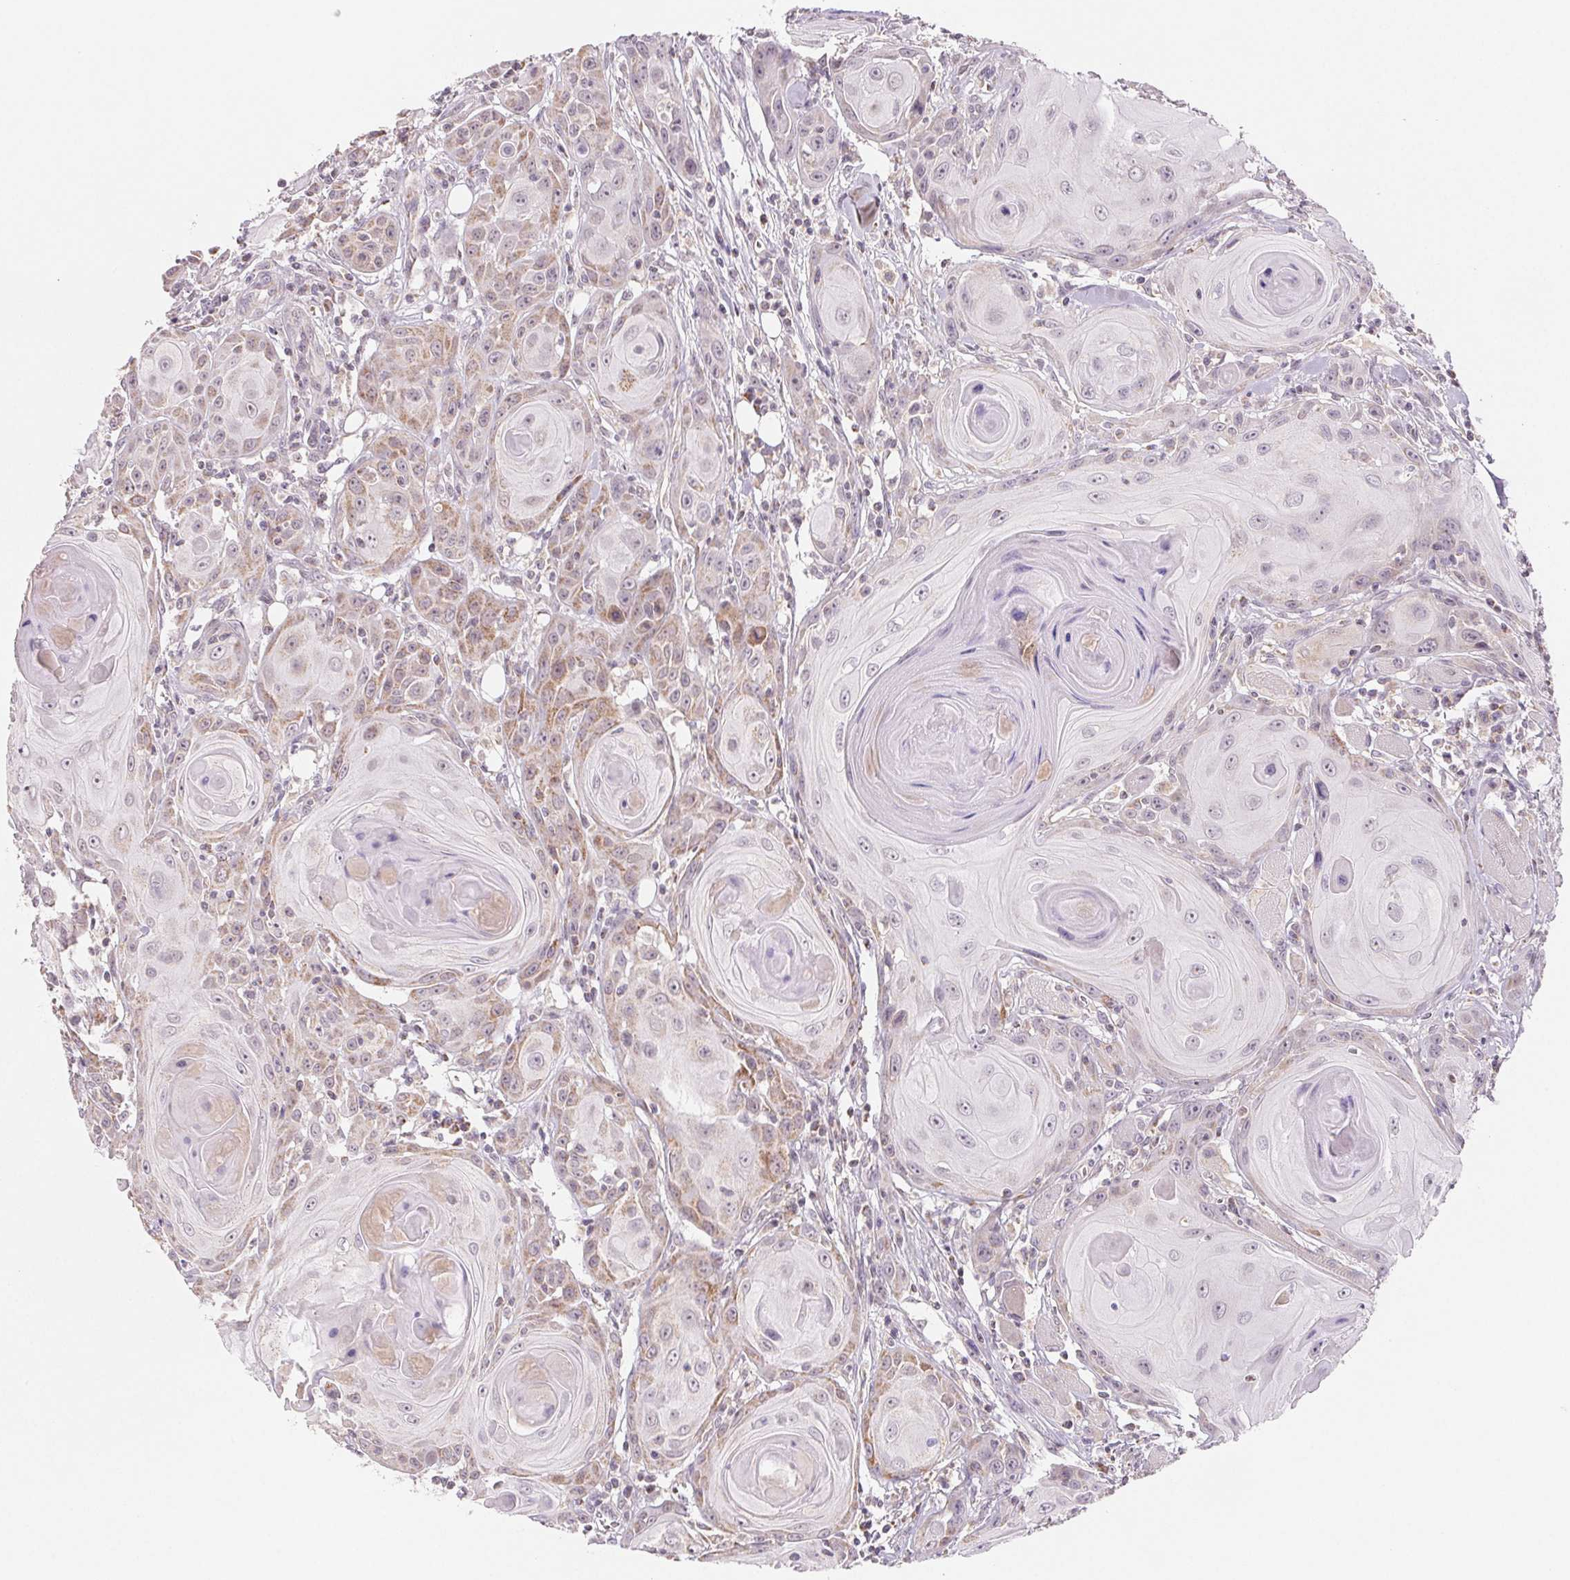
{"staining": {"intensity": "moderate", "quantity": "<25%", "location": "cytoplasmic/membranous"}, "tissue": "head and neck cancer", "cell_type": "Tumor cells", "image_type": "cancer", "snomed": [{"axis": "morphology", "description": "Squamous cell carcinoma, NOS"}, {"axis": "topography", "description": "Head-Neck"}], "caption": "This photomicrograph exhibits immunohistochemistry (IHC) staining of human head and neck cancer, with low moderate cytoplasmic/membranous expression in about <25% of tumor cells.", "gene": "HINT2", "patient": {"sex": "female", "age": 80}}